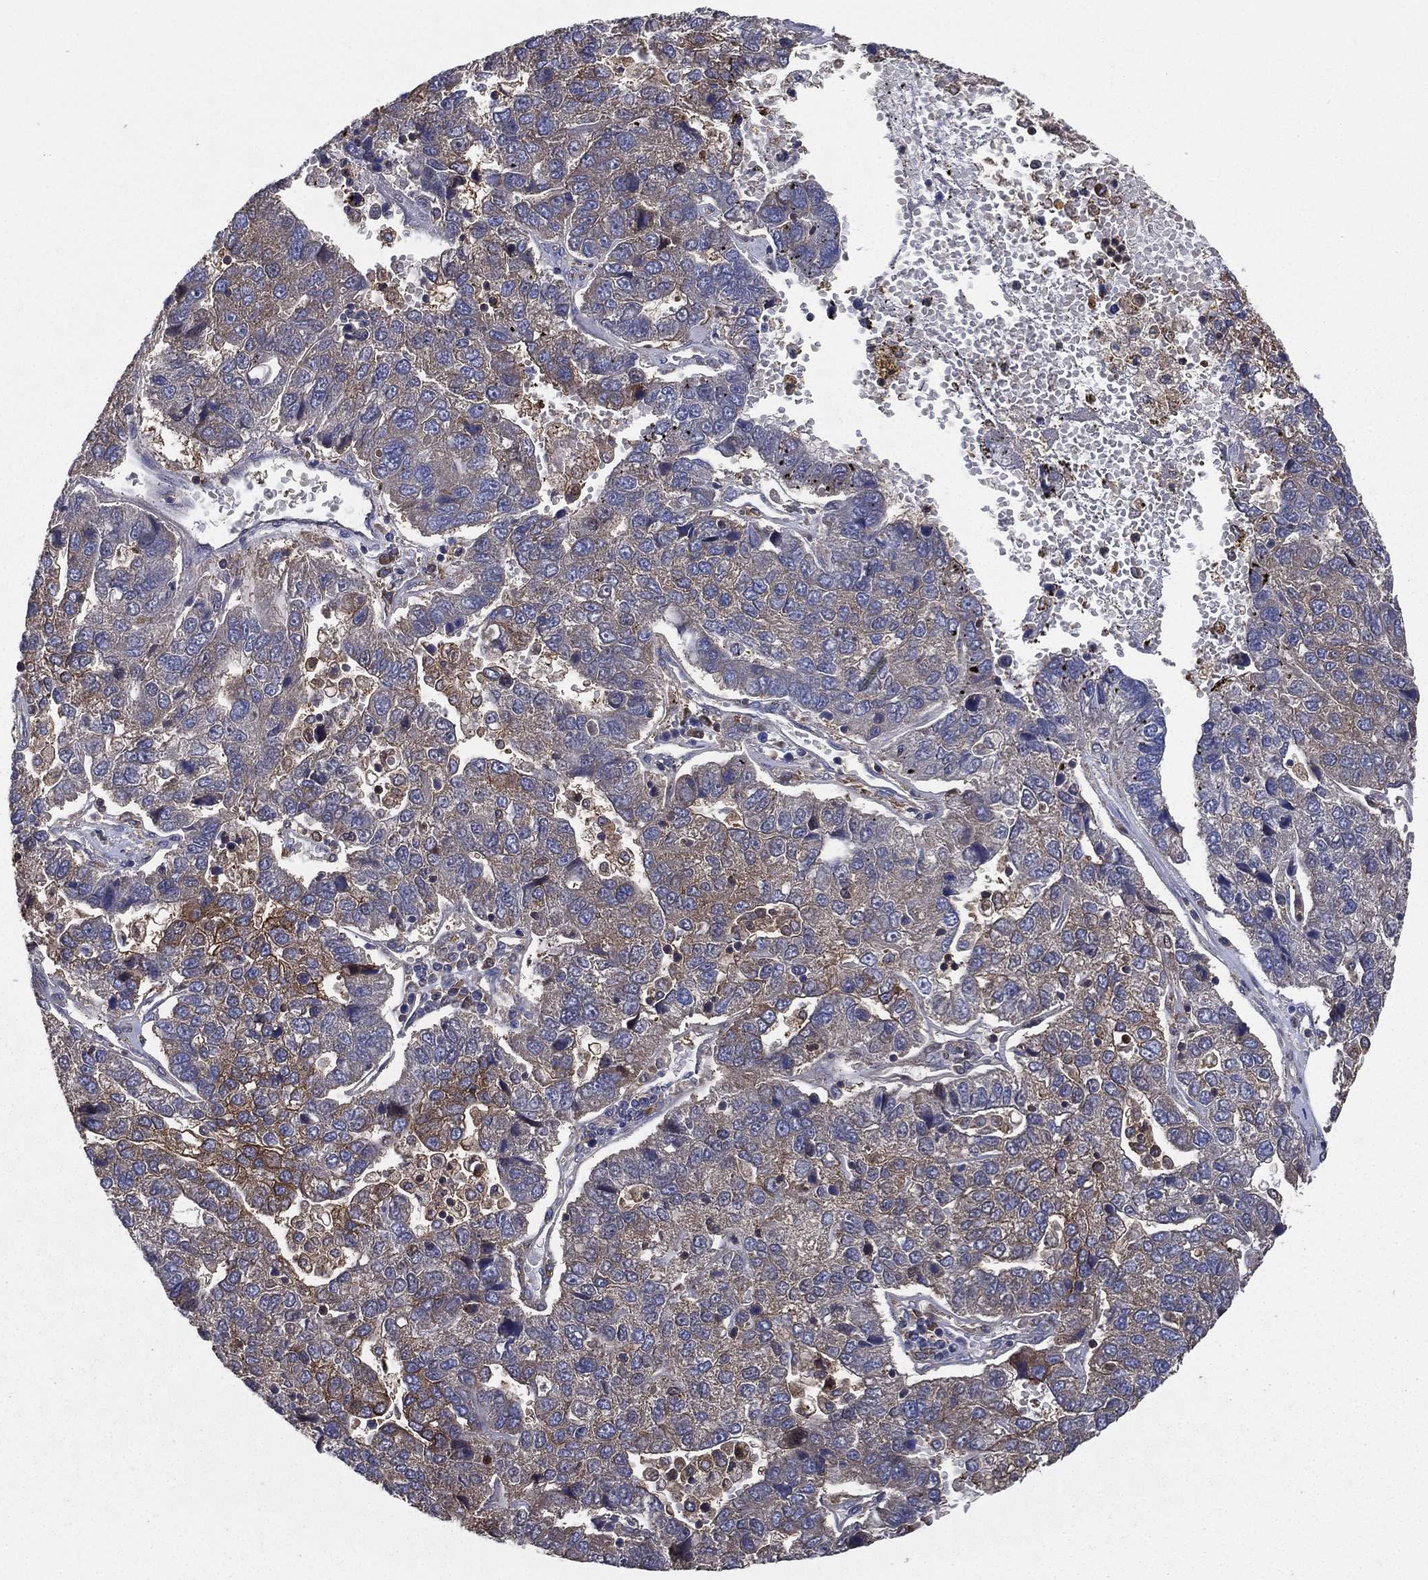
{"staining": {"intensity": "strong", "quantity": "25%-75%", "location": "cytoplasmic/membranous"}, "tissue": "pancreatic cancer", "cell_type": "Tumor cells", "image_type": "cancer", "snomed": [{"axis": "morphology", "description": "Adenocarcinoma, NOS"}, {"axis": "topography", "description": "Pancreas"}], "caption": "Pancreatic cancer (adenocarcinoma) stained for a protein displays strong cytoplasmic/membranous positivity in tumor cells.", "gene": "SMPD3", "patient": {"sex": "female", "age": 61}}